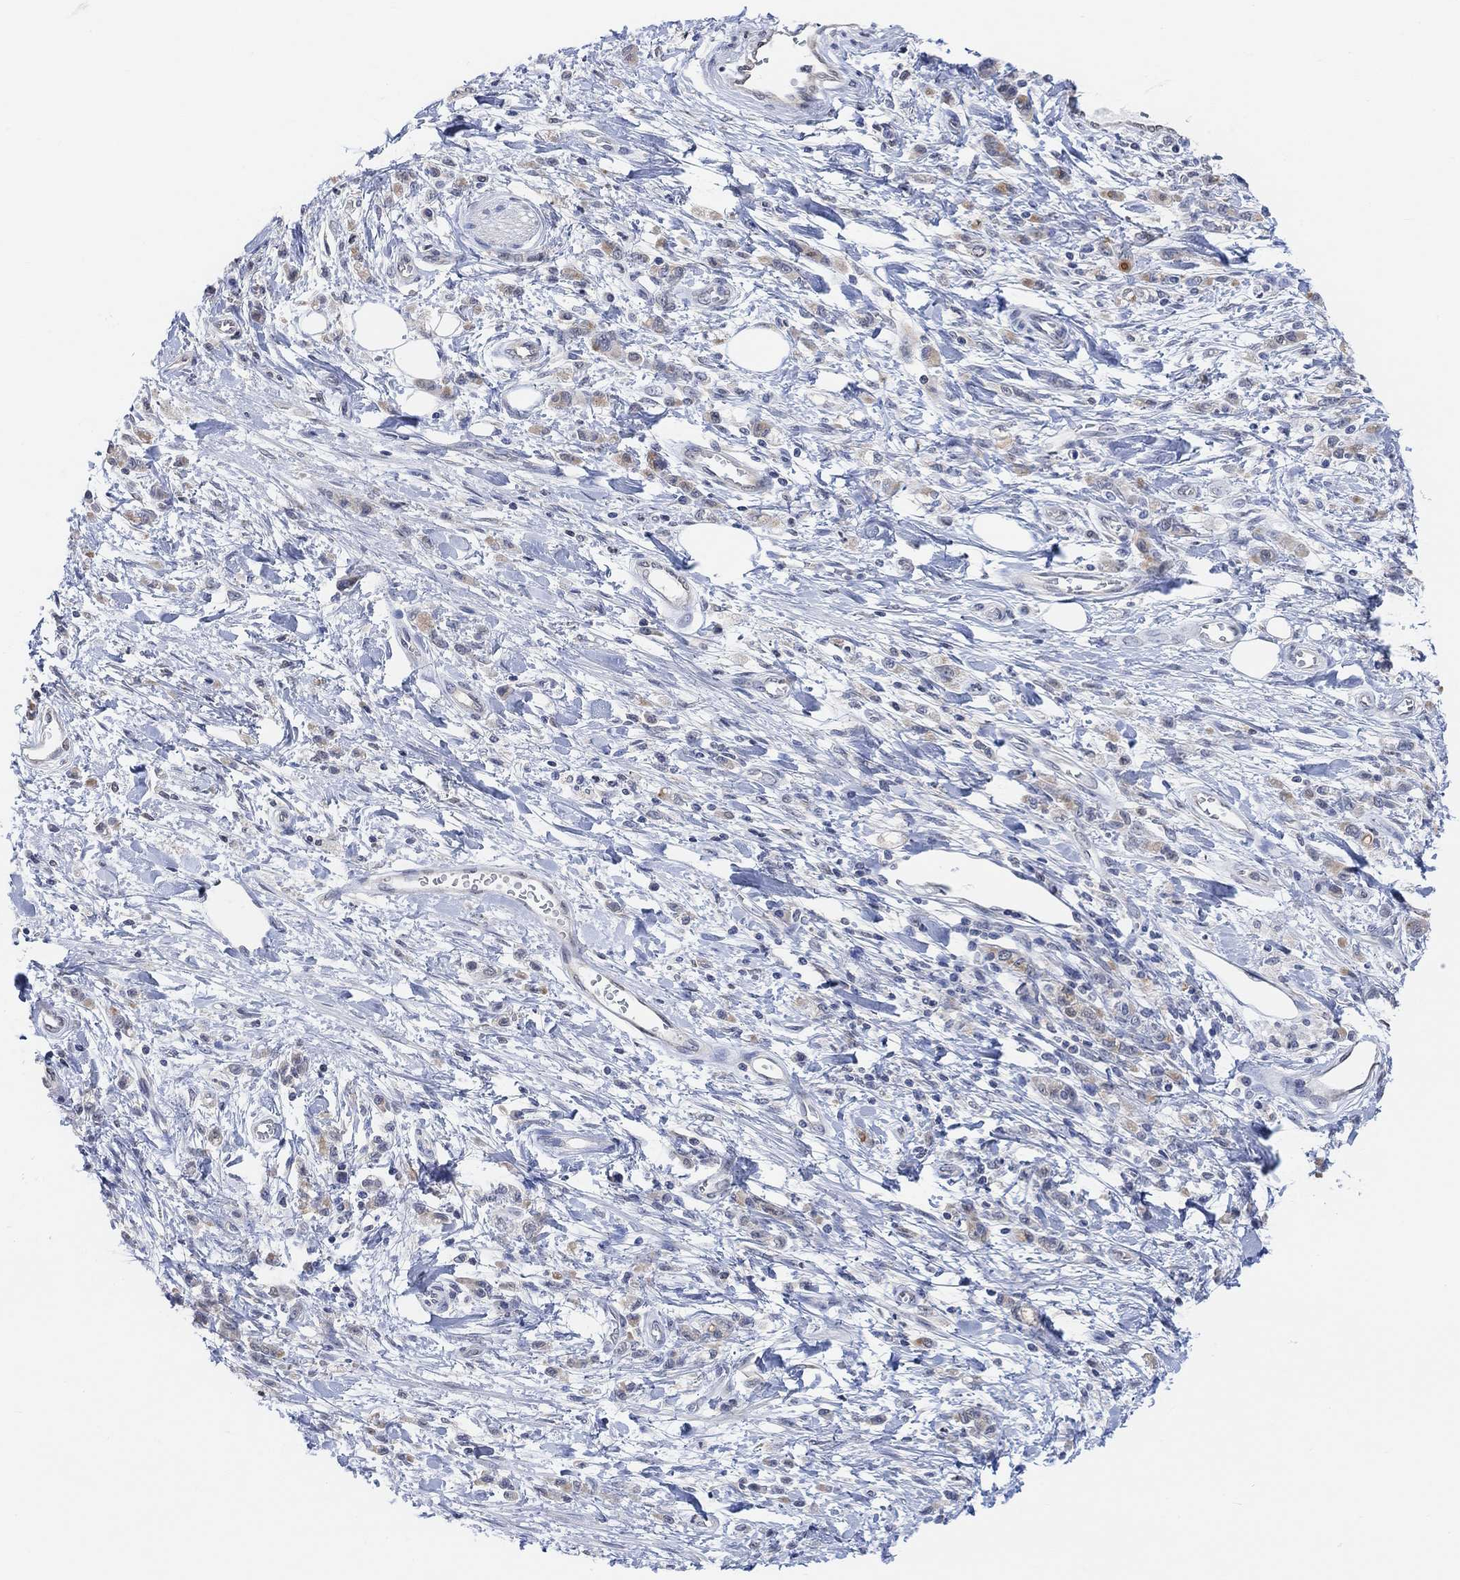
{"staining": {"intensity": "negative", "quantity": "none", "location": "none"}, "tissue": "stomach cancer", "cell_type": "Tumor cells", "image_type": "cancer", "snomed": [{"axis": "morphology", "description": "Adenocarcinoma, NOS"}, {"axis": "topography", "description": "Stomach"}], "caption": "An immunohistochemistry (IHC) photomicrograph of stomach adenocarcinoma is shown. There is no staining in tumor cells of stomach adenocarcinoma.", "gene": "MUC1", "patient": {"sex": "male", "age": 77}}